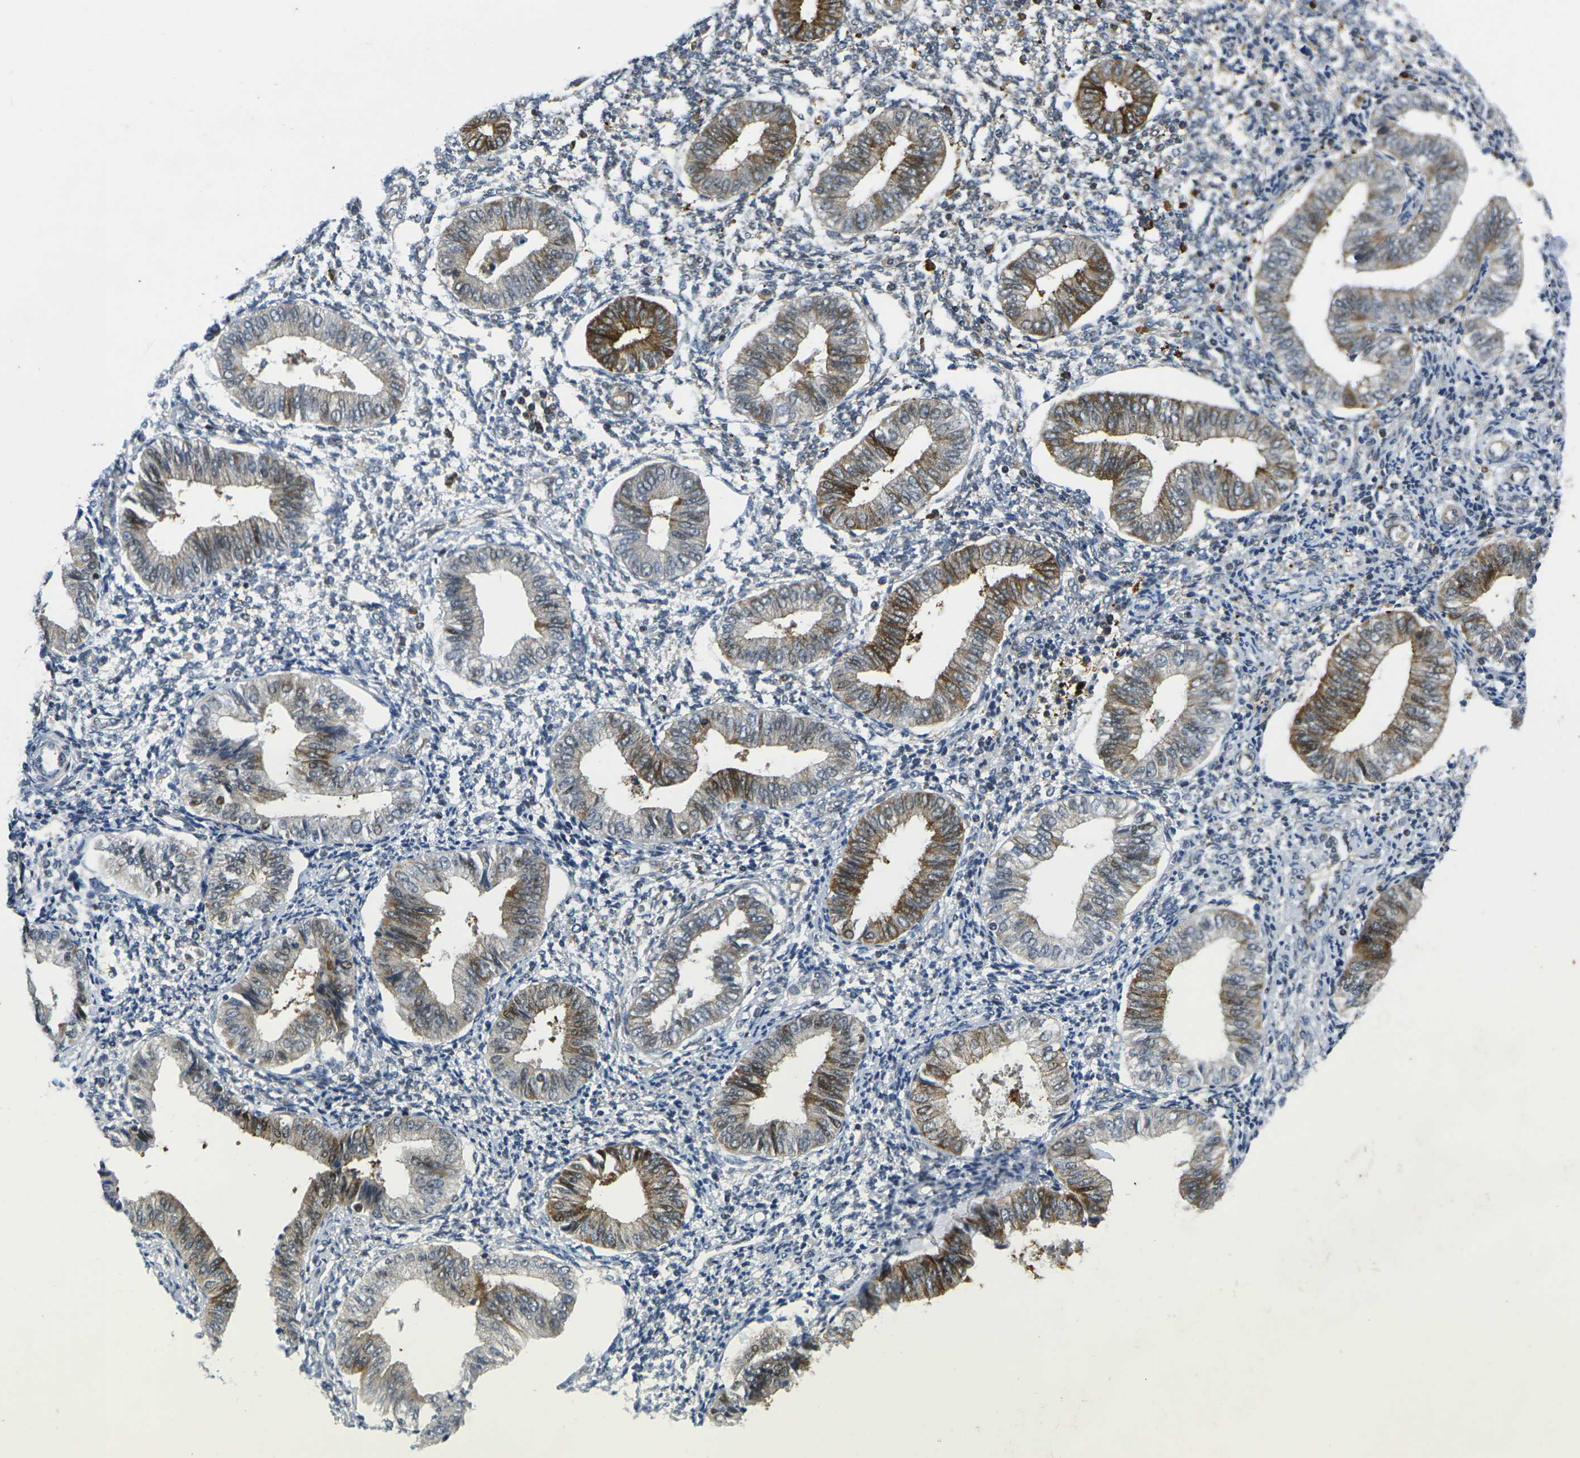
{"staining": {"intensity": "negative", "quantity": "none", "location": "none"}, "tissue": "endometrium", "cell_type": "Cells in endometrial stroma", "image_type": "normal", "snomed": [{"axis": "morphology", "description": "Normal tissue, NOS"}, {"axis": "topography", "description": "Endometrium"}], "caption": "An image of human endometrium is negative for staining in cells in endometrial stroma. Nuclei are stained in blue.", "gene": "ROBO2", "patient": {"sex": "female", "age": 50}}